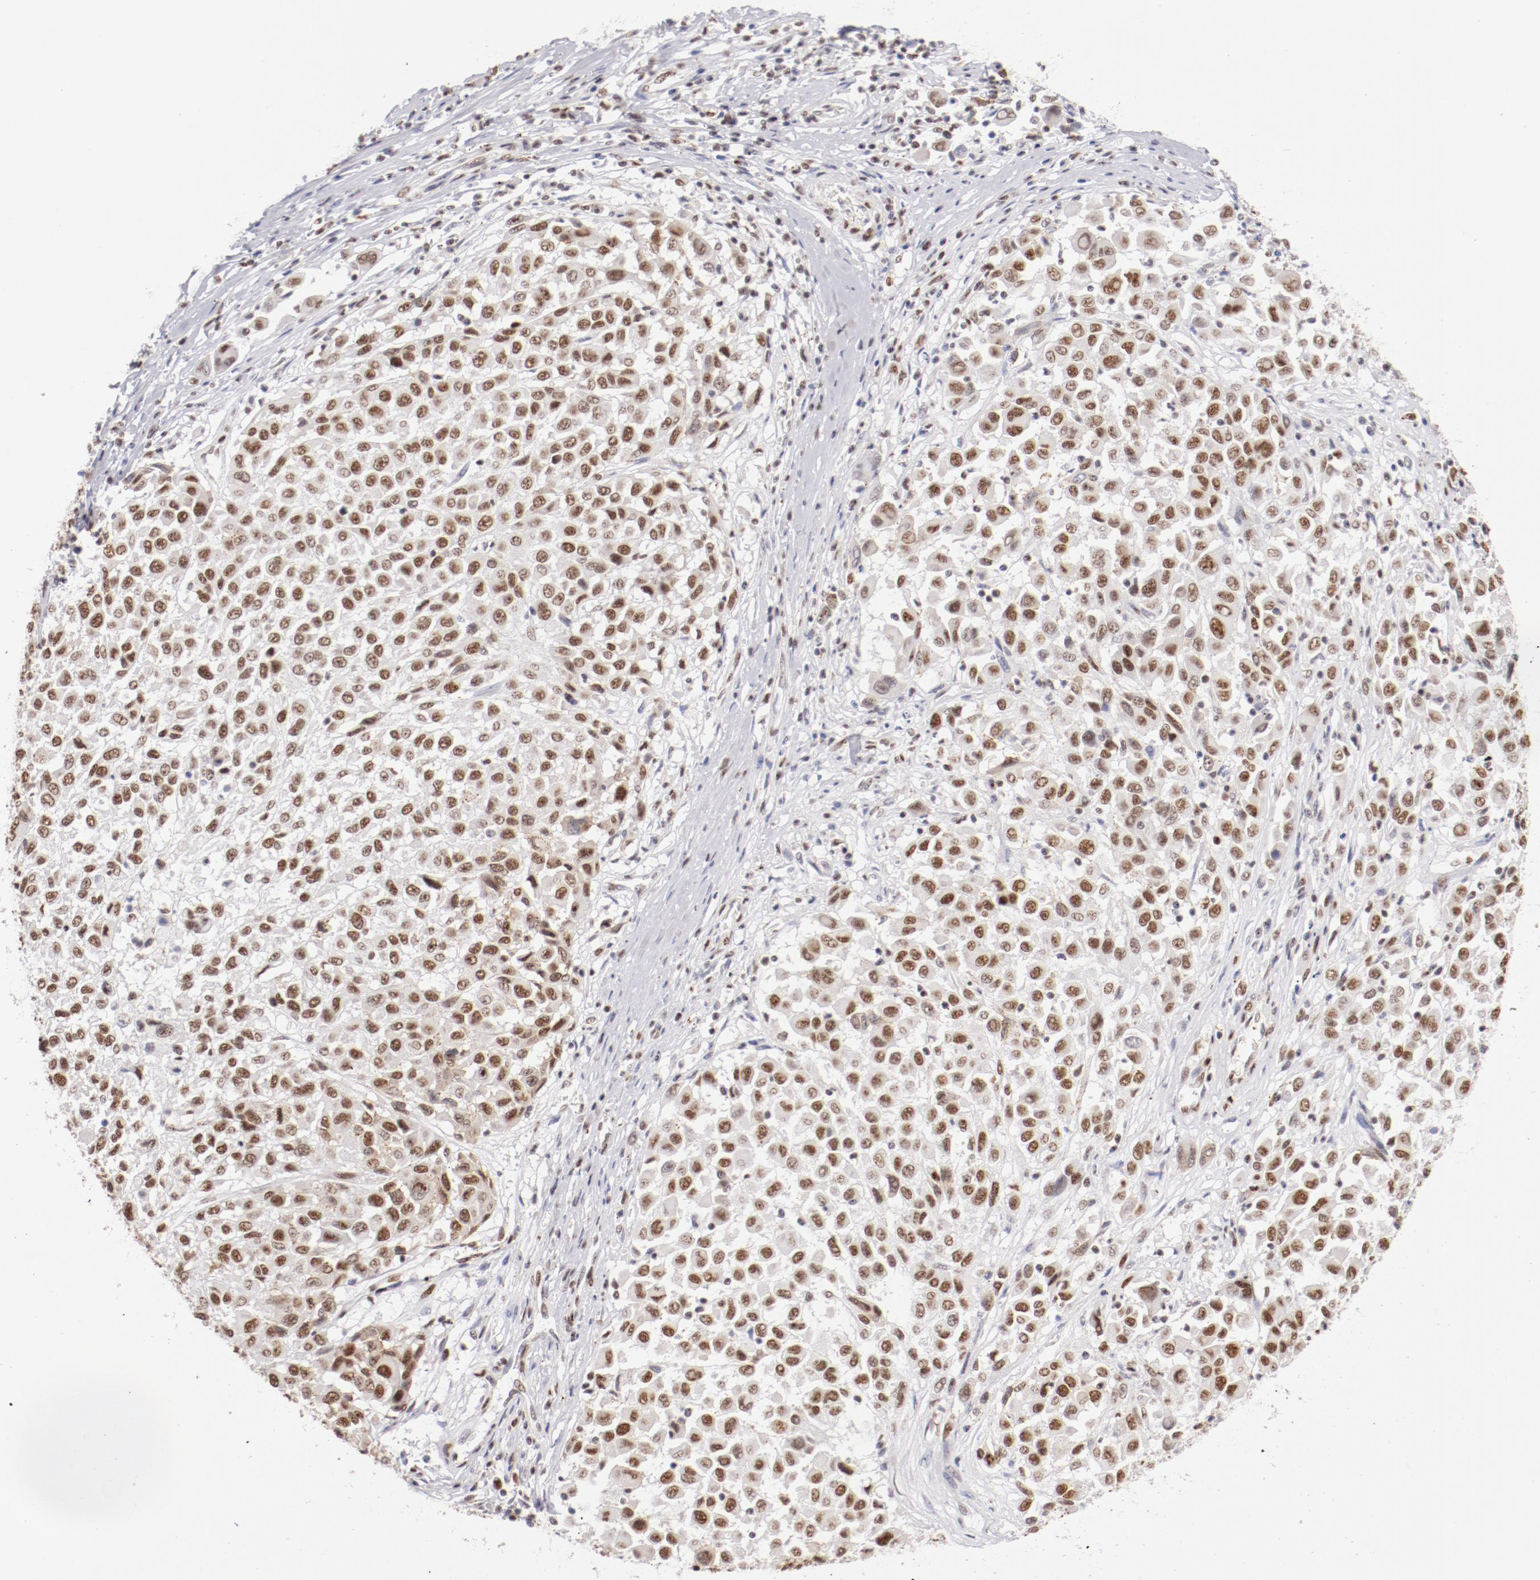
{"staining": {"intensity": "moderate", "quantity": ">75%", "location": "nuclear"}, "tissue": "melanoma", "cell_type": "Tumor cells", "image_type": "cancer", "snomed": [{"axis": "morphology", "description": "Malignant melanoma, Metastatic site"}, {"axis": "topography", "description": "Lymph node"}], "caption": "A histopathology image of human melanoma stained for a protein exhibits moderate nuclear brown staining in tumor cells.", "gene": "TFAP4", "patient": {"sex": "male", "age": 61}}